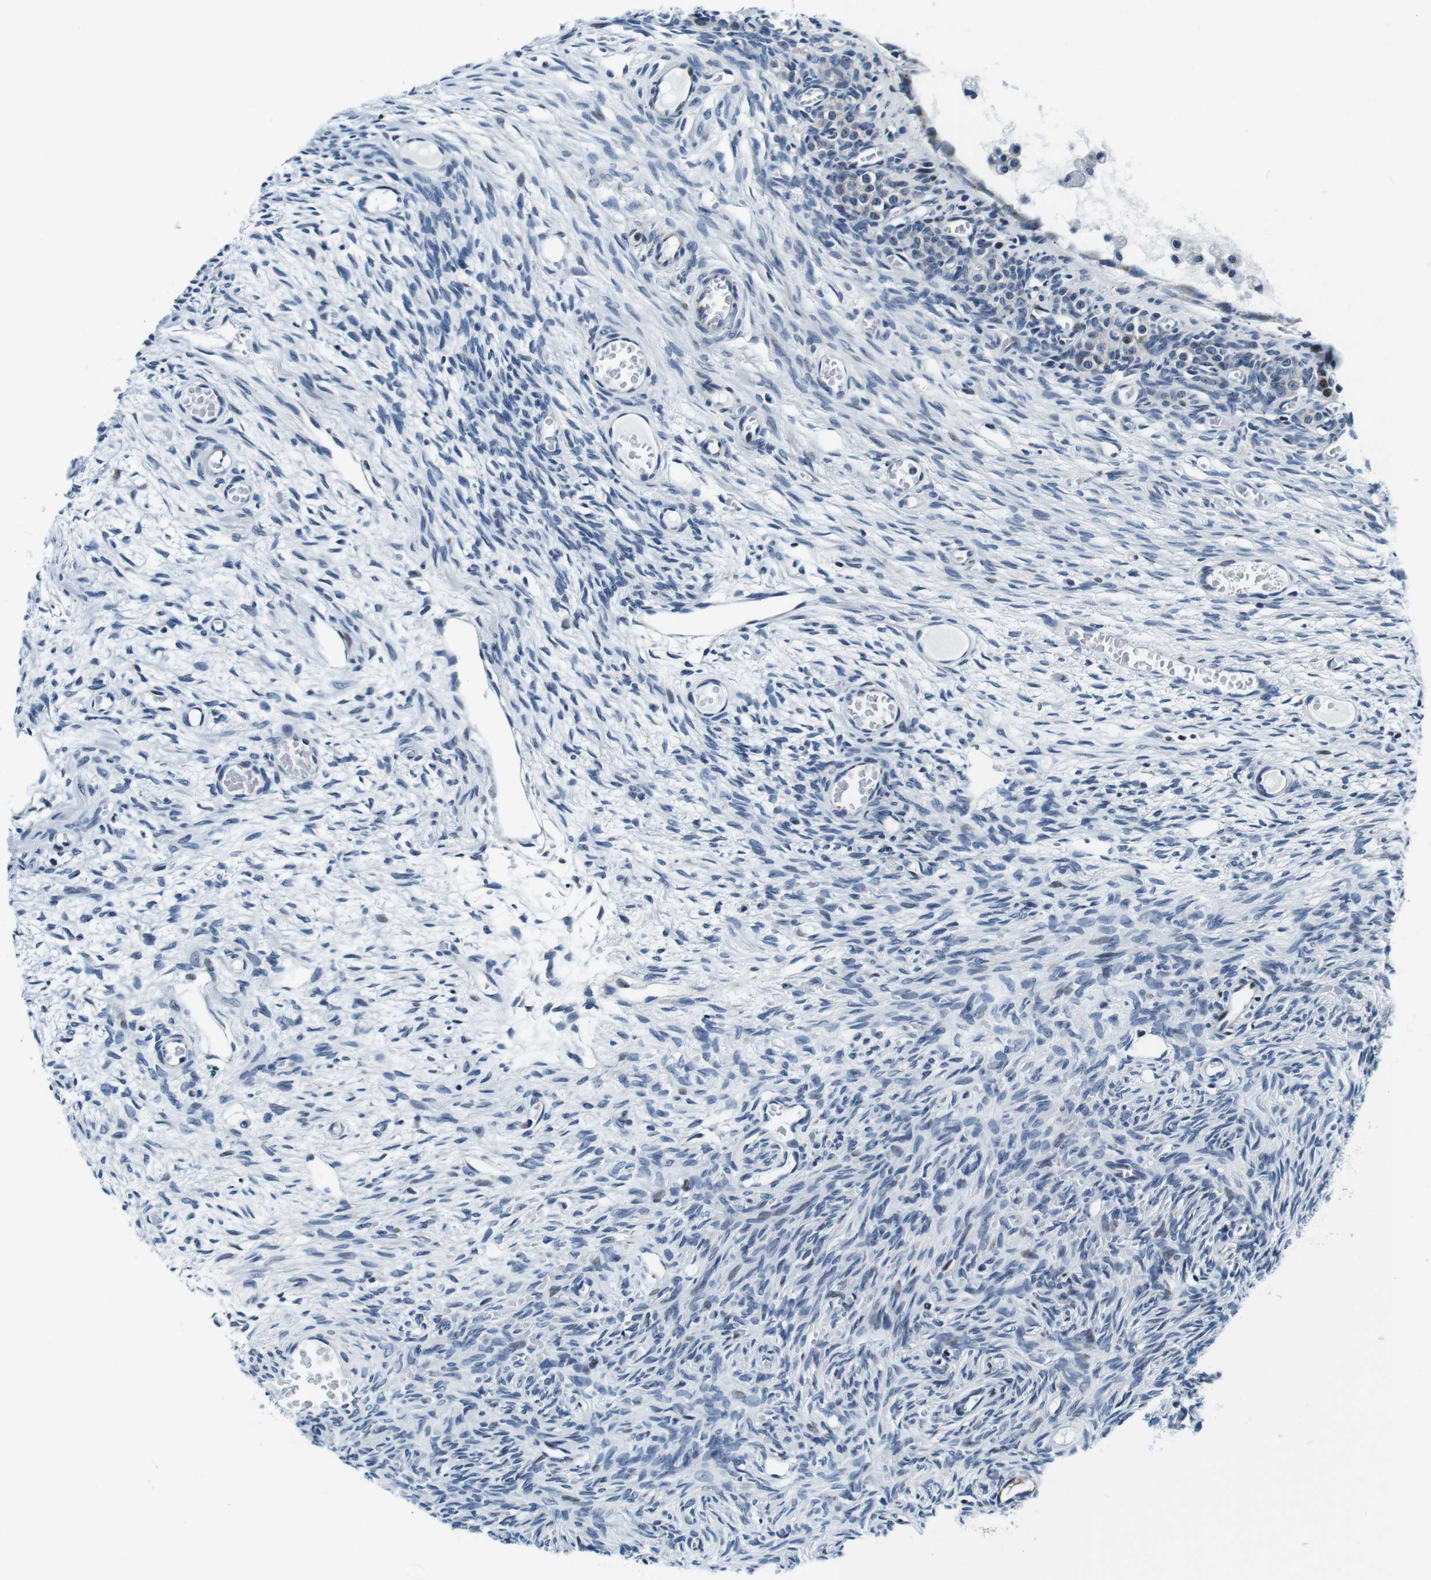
{"staining": {"intensity": "weak", "quantity": "25%-75%", "location": "cytoplasmic/membranous"}, "tissue": "ovary", "cell_type": "Follicle cells", "image_type": "normal", "snomed": [{"axis": "morphology", "description": "Normal tissue, NOS"}, {"axis": "topography", "description": "Ovary"}], "caption": "Ovary was stained to show a protein in brown. There is low levels of weak cytoplasmic/membranous expression in about 25%-75% of follicle cells. (Brightfield microscopy of DAB IHC at high magnification).", "gene": "FAR2", "patient": {"sex": "female", "age": 27}}